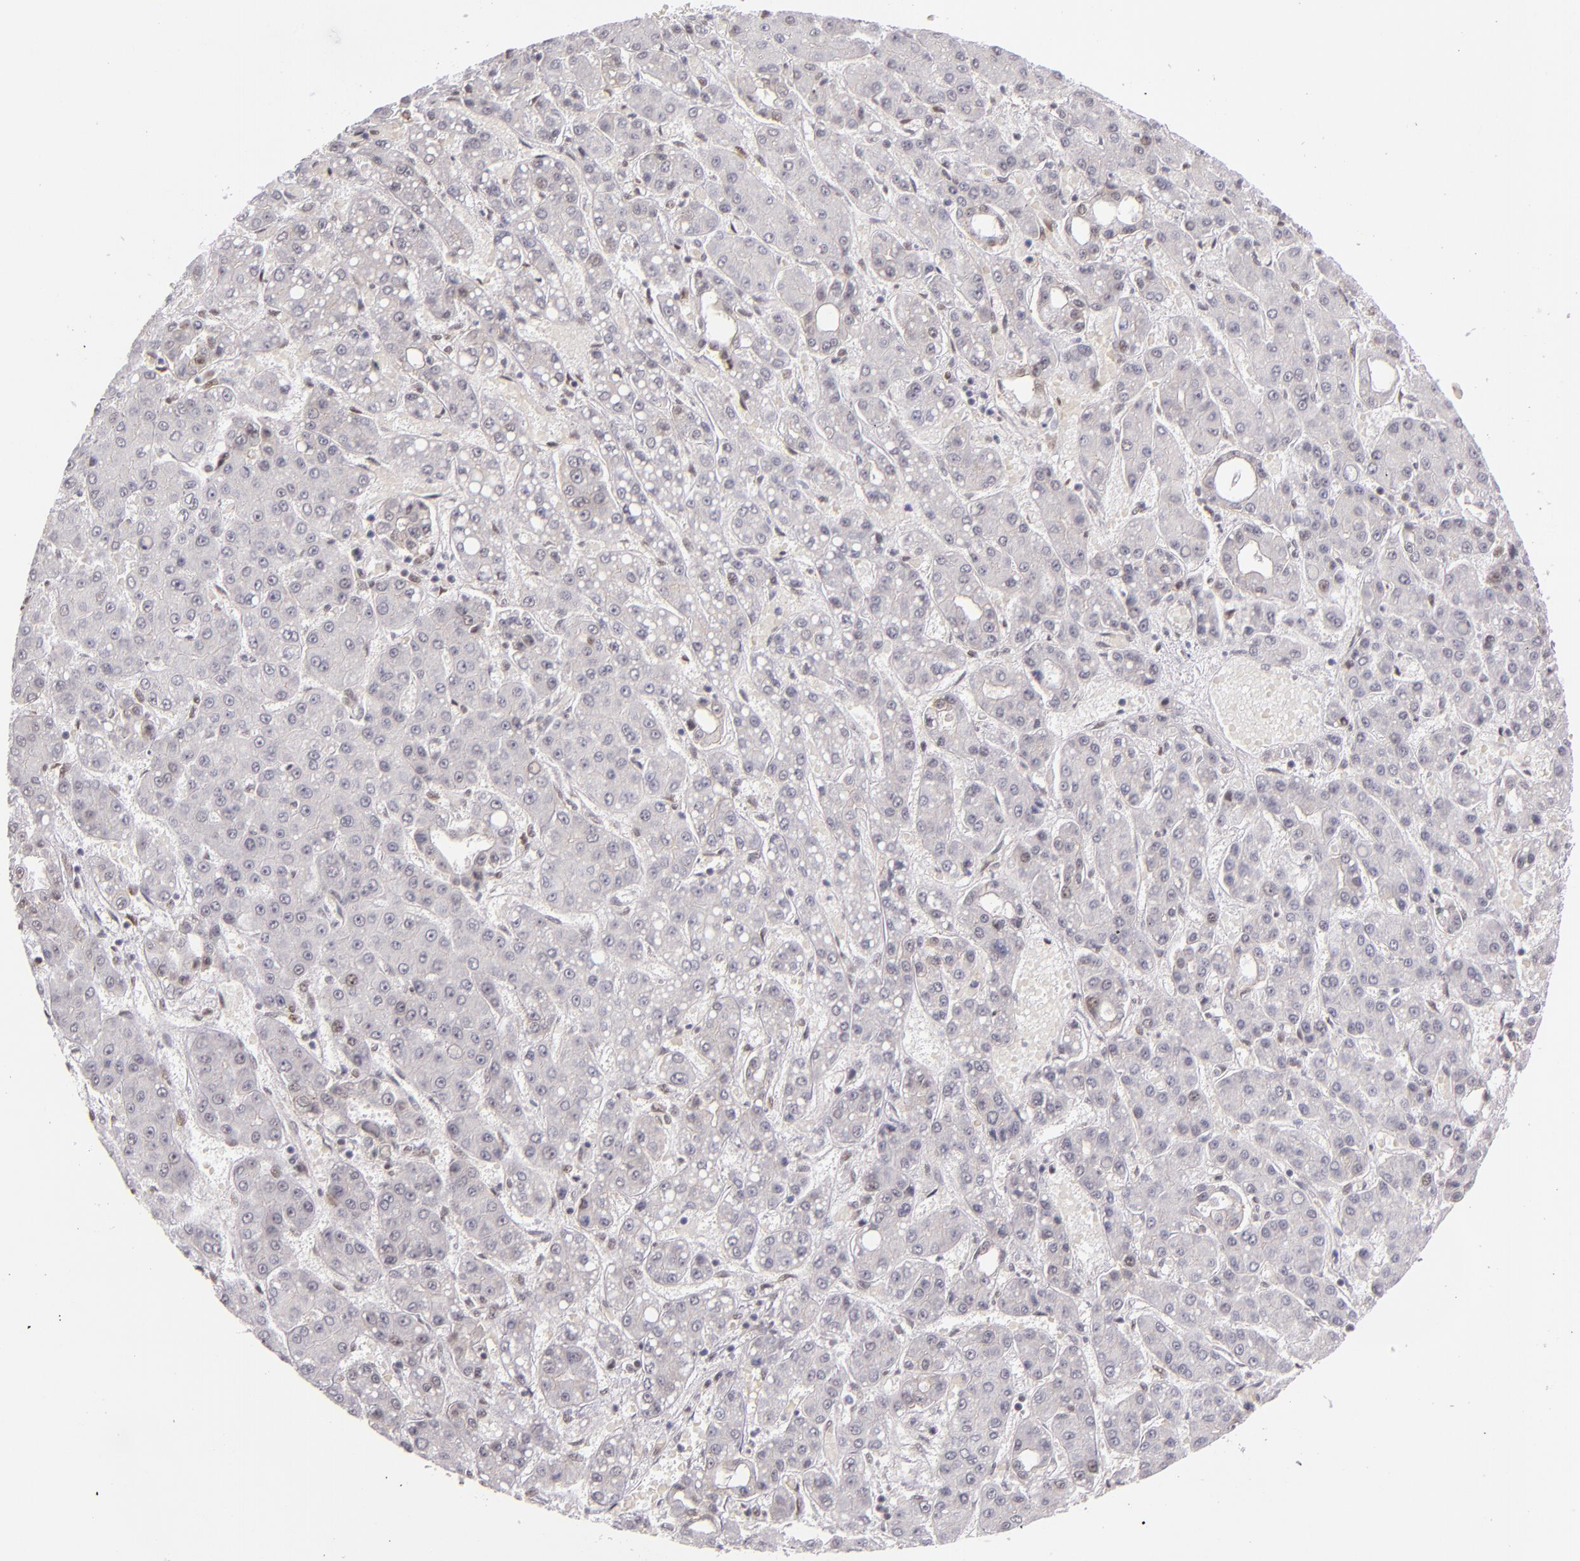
{"staining": {"intensity": "negative", "quantity": "none", "location": "none"}, "tissue": "liver cancer", "cell_type": "Tumor cells", "image_type": "cancer", "snomed": [{"axis": "morphology", "description": "Carcinoma, Hepatocellular, NOS"}, {"axis": "topography", "description": "Liver"}], "caption": "Immunohistochemical staining of human liver hepatocellular carcinoma shows no significant staining in tumor cells.", "gene": "NCOR2", "patient": {"sex": "male", "age": 69}}